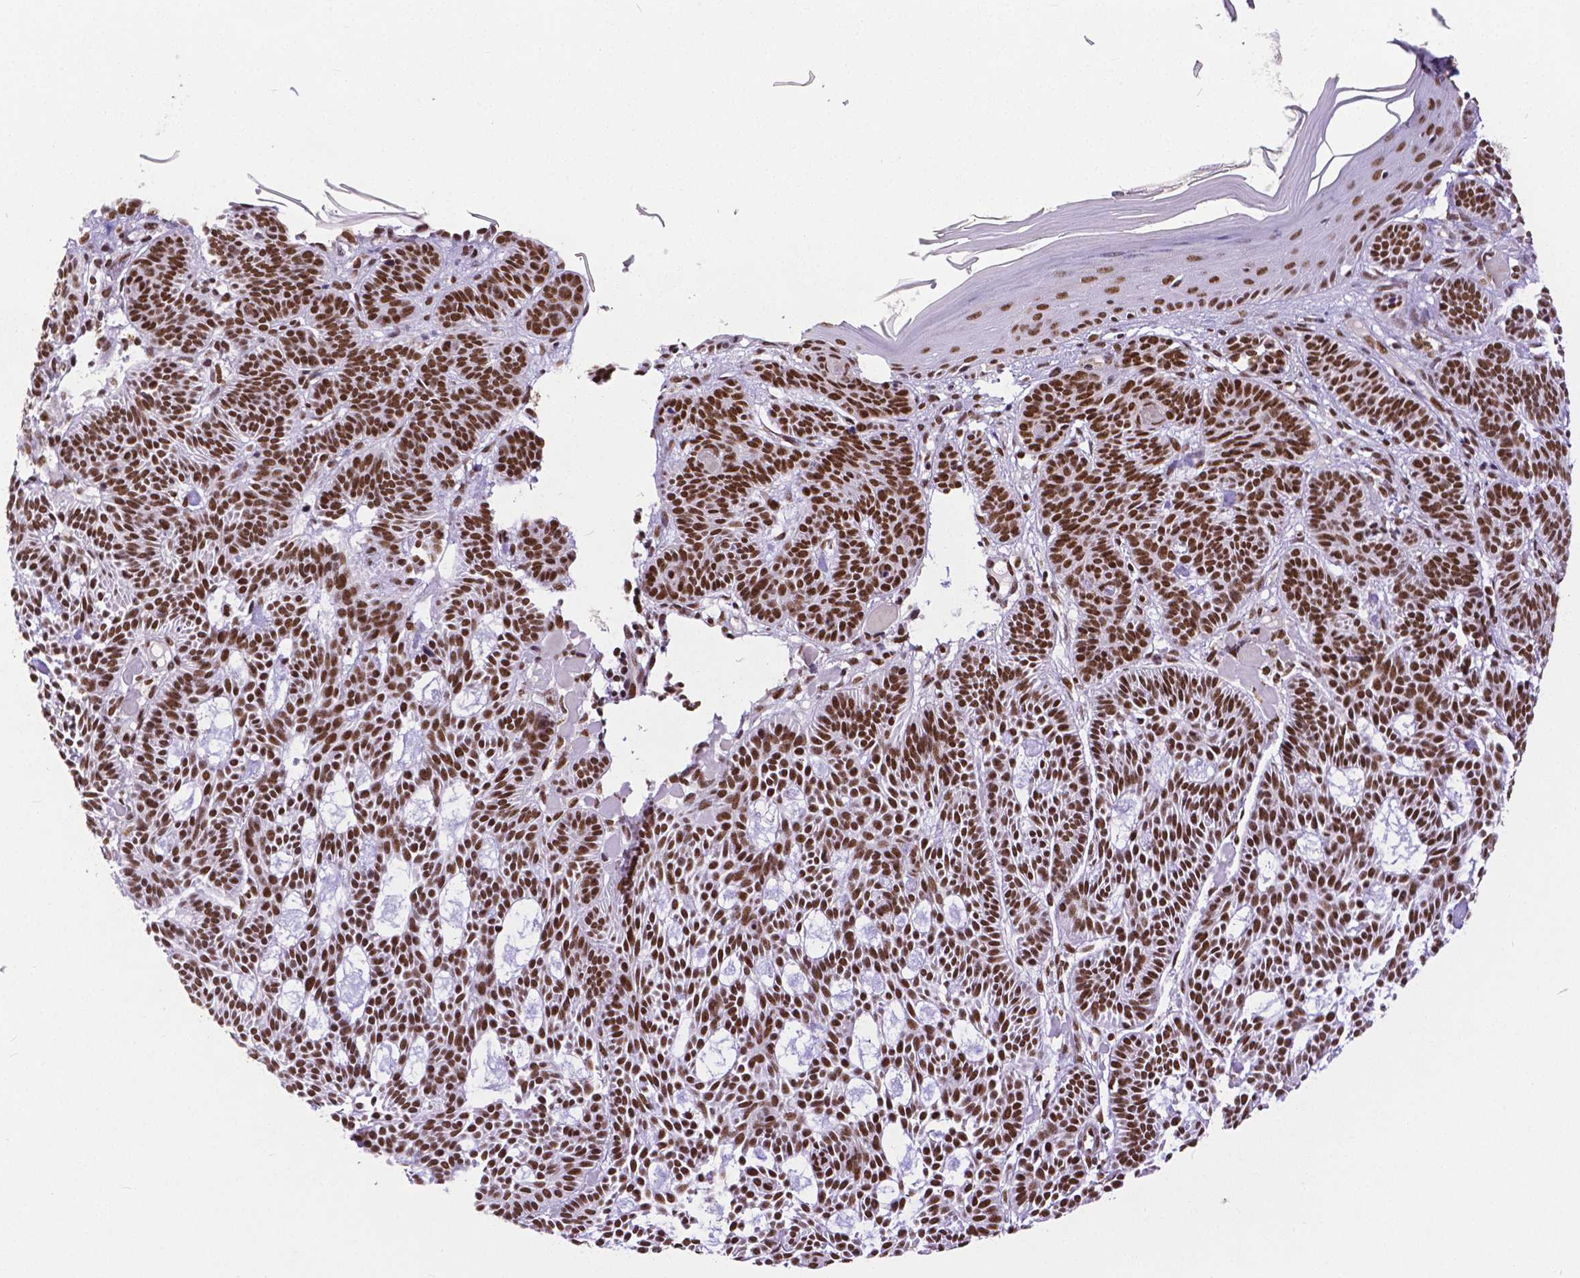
{"staining": {"intensity": "strong", "quantity": ">75%", "location": "nuclear"}, "tissue": "skin cancer", "cell_type": "Tumor cells", "image_type": "cancer", "snomed": [{"axis": "morphology", "description": "Basal cell carcinoma"}, {"axis": "topography", "description": "Skin"}], "caption": "Immunohistochemistry (IHC) photomicrograph of neoplastic tissue: skin cancer (basal cell carcinoma) stained using IHC reveals high levels of strong protein expression localized specifically in the nuclear of tumor cells, appearing as a nuclear brown color.", "gene": "ATRX", "patient": {"sex": "male", "age": 85}}